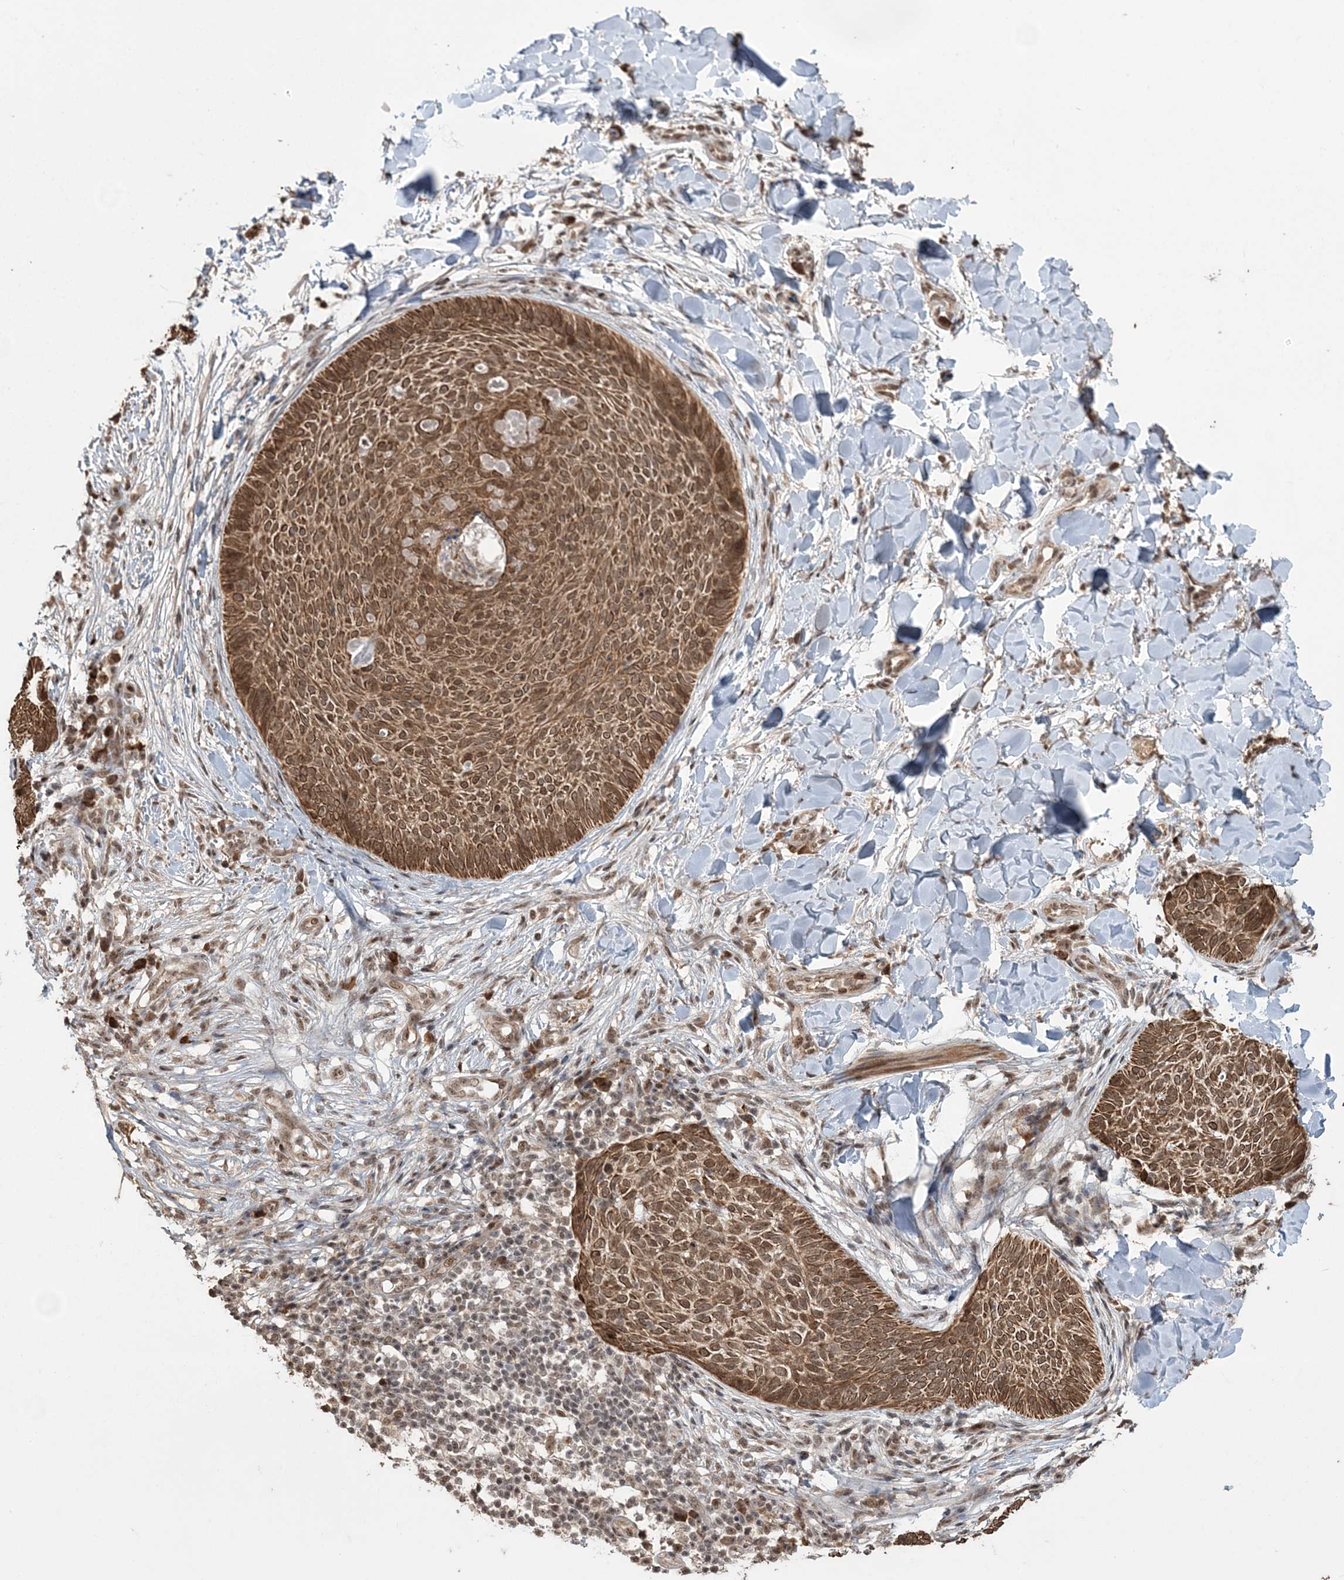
{"staining": {"intensity": "moderate", "quantity": ">75%", "location": "cytoplasmic/membranous,nuclear"}, "tissue": "skin cancer", "cell_type": "Tumor cells", "image_type": "cancer", "snomed": [{"axis": "morphology", "description": "Normal tissue, NOS"}, {"axis": "morphology", "description": "Basal cell carcinoma"}, {"axis": "topography", "description": "Skin"}], "caption": "Immunohistochemical staining of human skin basal cell carcinoma exhibits medium levels of moderate cytoplasmic/membranous and nuclear positivity in approximately >75% of tumor cells.", "gene": "EPB41L4A", "patient": {"sex": "male", "age": 50}}